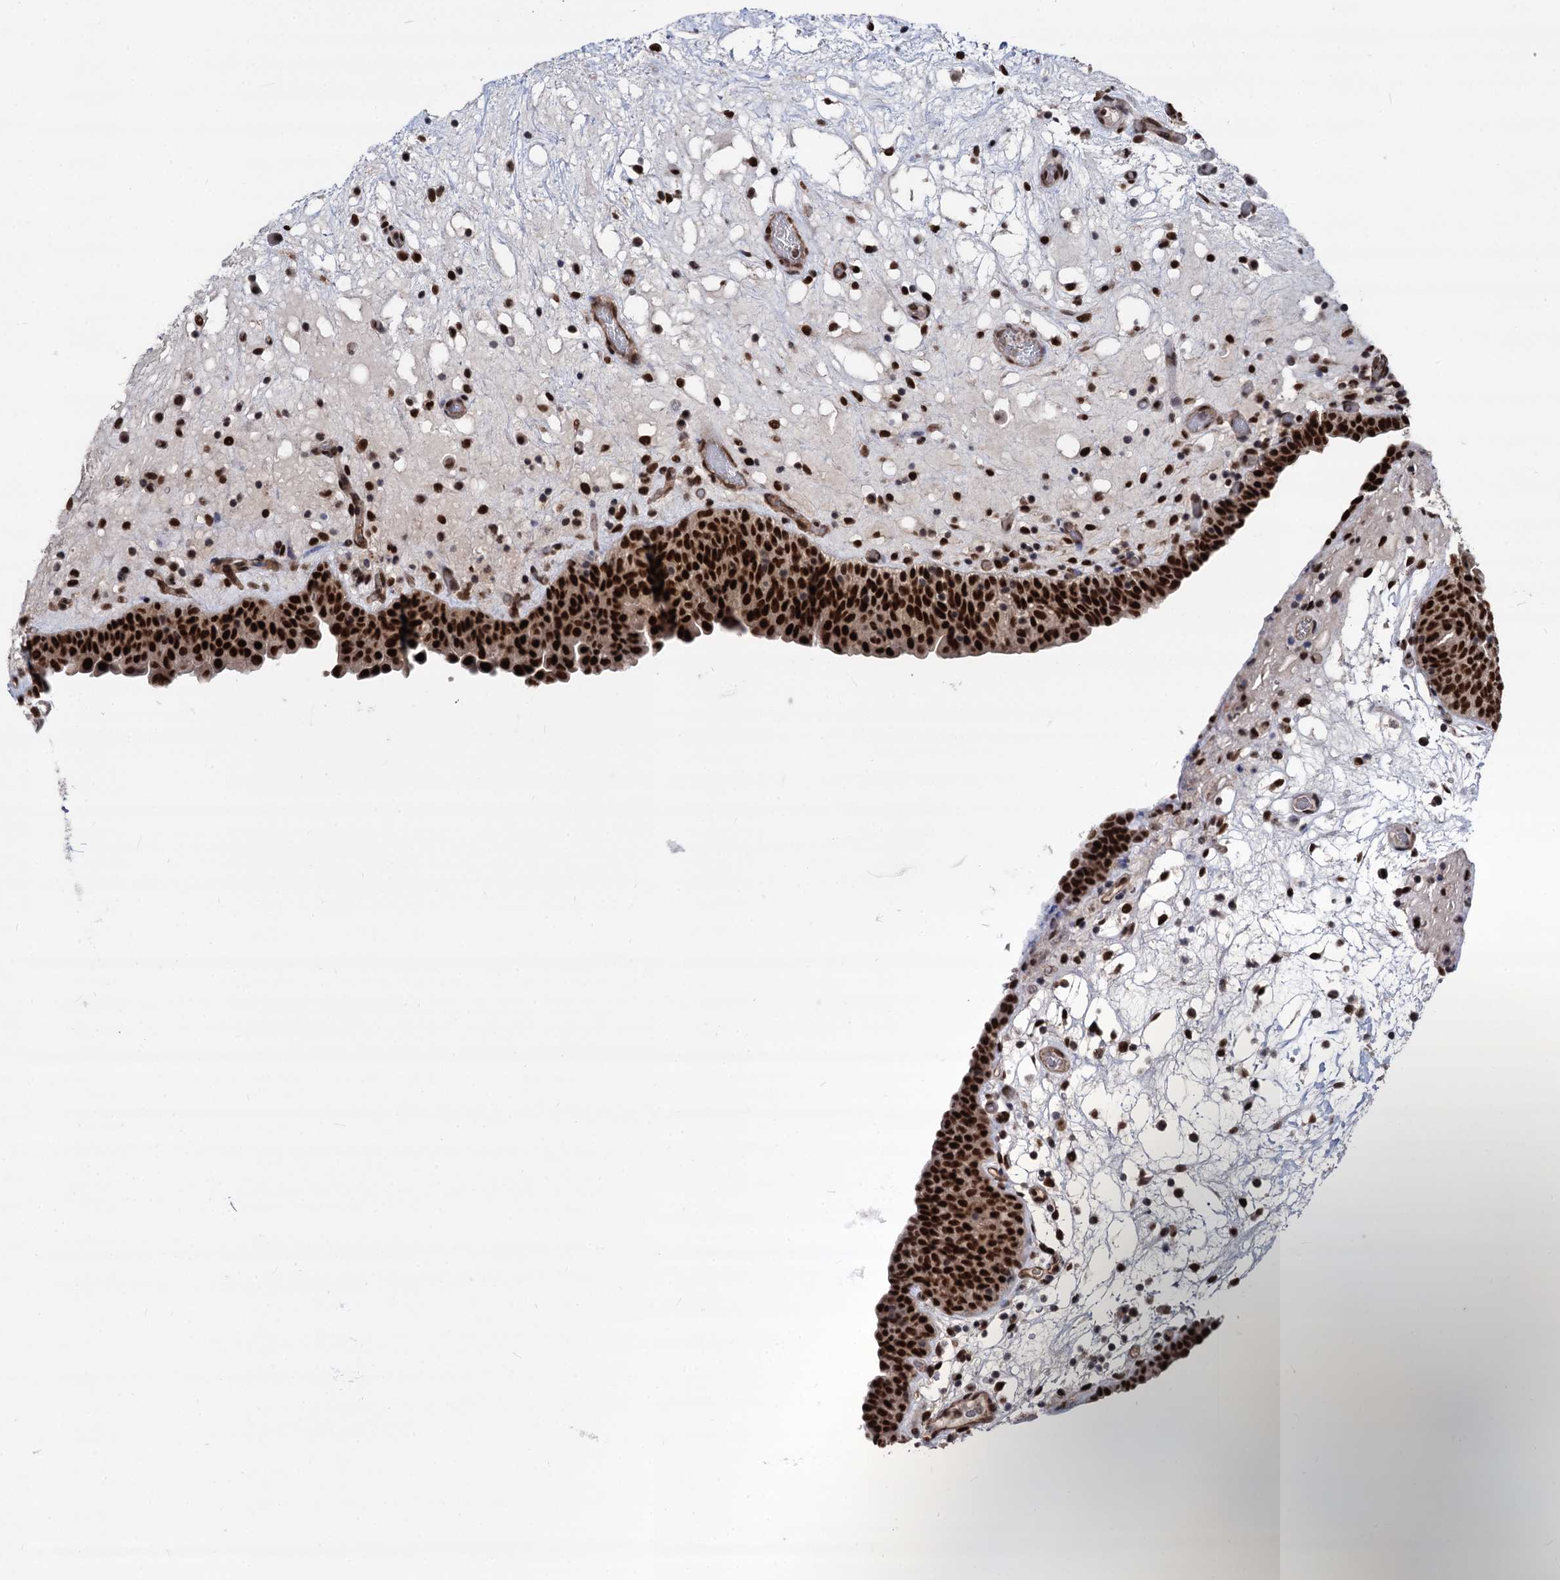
{"staining": {"intensity": "strong", "quantity": ">75%", "location": "nuclear"}, "tissue": "urinary bladder", "cell_type": "Urothelial cells", "image_type": "normal", "snomed": [{"axis": "morphology", "description": "Normal tissue, NOS"}, {"axis": "topography", "description": "Urinary bladder"}], "caption": "High-power microscopy captured an IHC image of normal urinary bladder, revealing strong nuclear staining in about >75% of urothelial cells.", "gene": "GALNT11", "patient": {"sex": "male", "age": 71}}